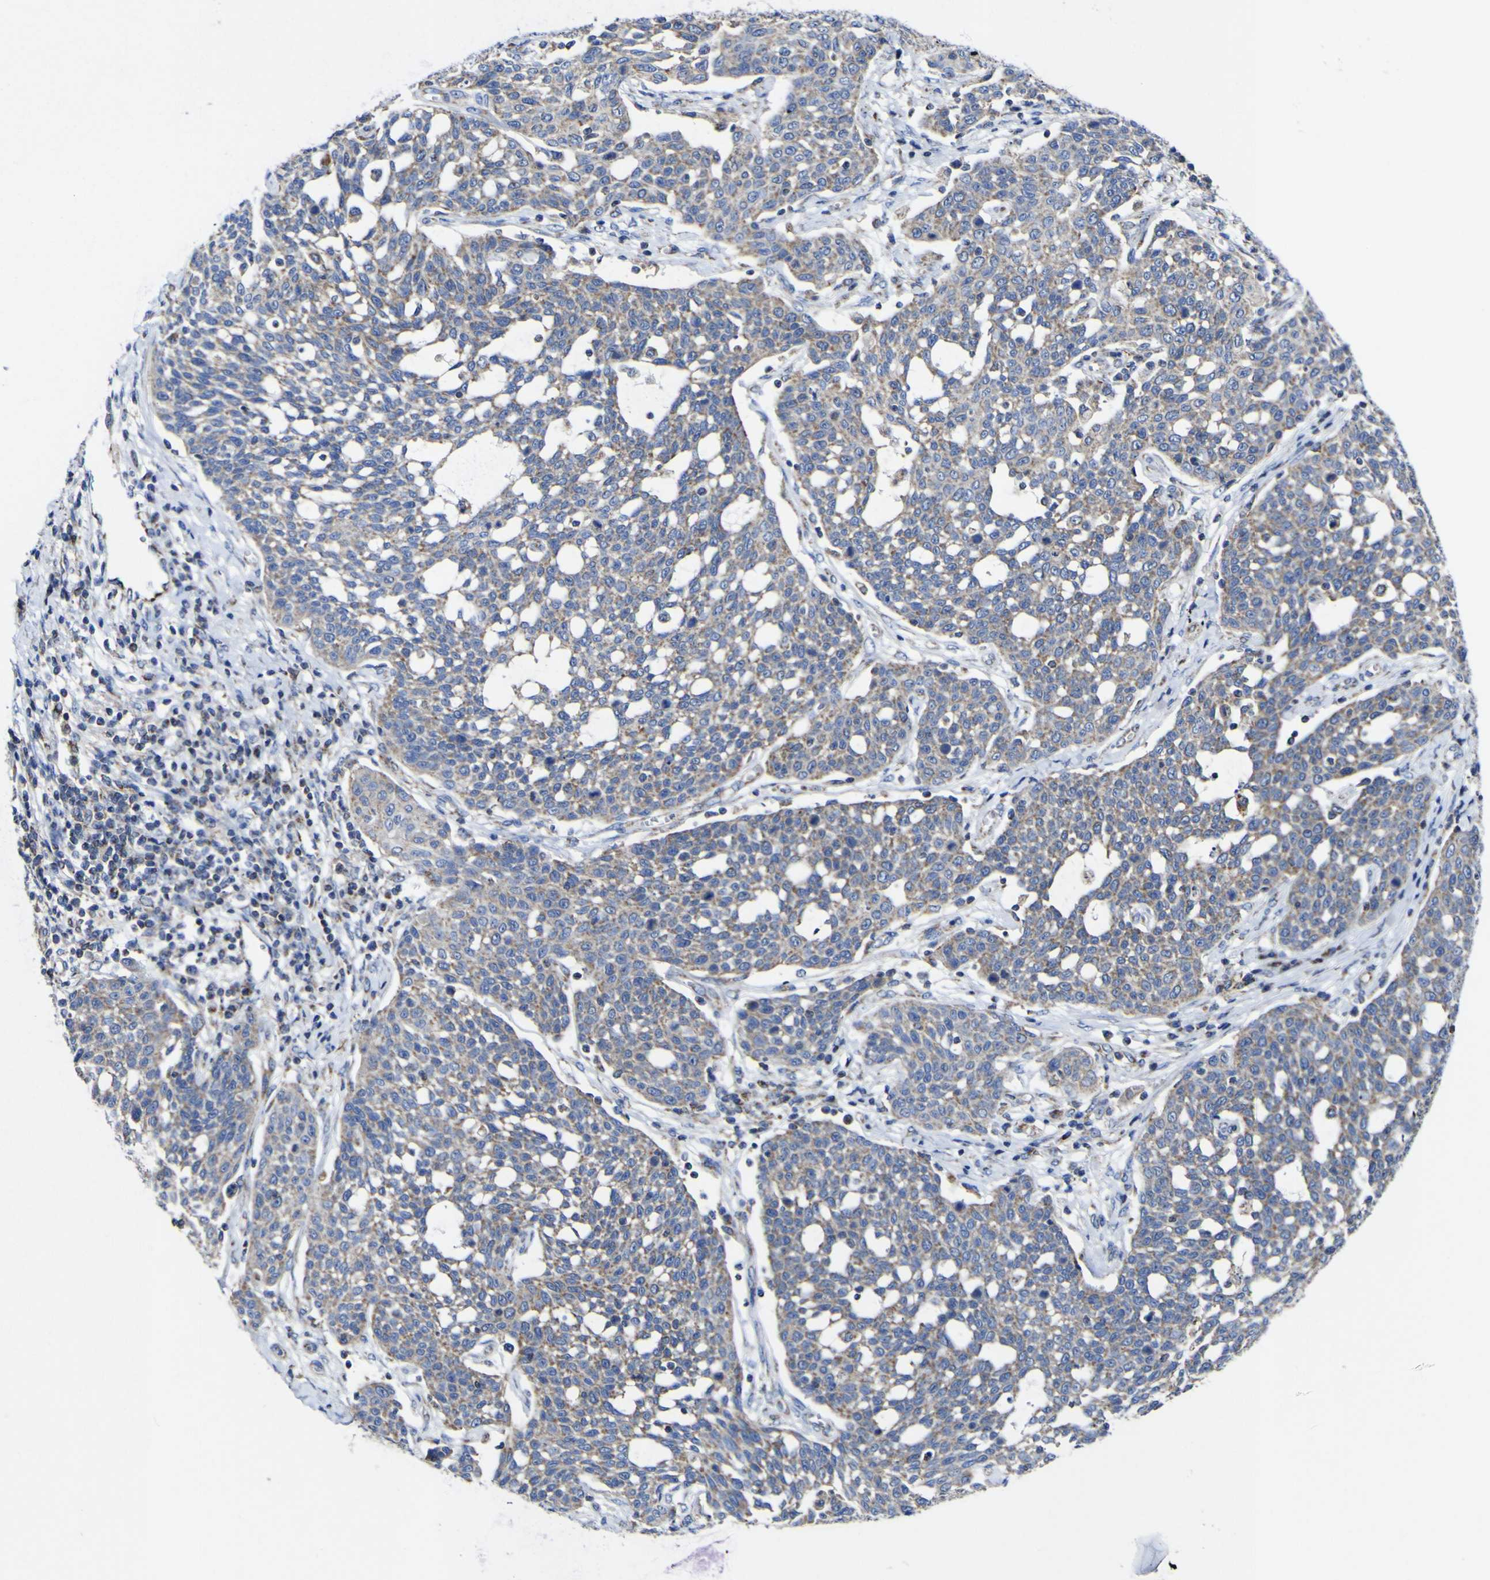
{"staining": {"intensity": "moderate", "quantity": ">75%", "location": "cytoplasmic/membranous"}, "tissue": "cervical cancer", "cell_type": "Tumor cells", "image_type": "cancer", "snomed": [{"axis": "morphology", "description": "Squamous cell carcinoma, NOS"}, {"axis": "topography", "description": "Cervix"}], "caption": "Immunohistochemistry (IHC) photomicrograph of human cervical cancer (squamous cell carcinoma) stained for a protein (brown), which exhibits medium levels of moderate cytoplasmic/membranous staining in about >75% of tumor cells.", "gene": "CCDC90B", "patient": {"sex": "female", "age": 34}}